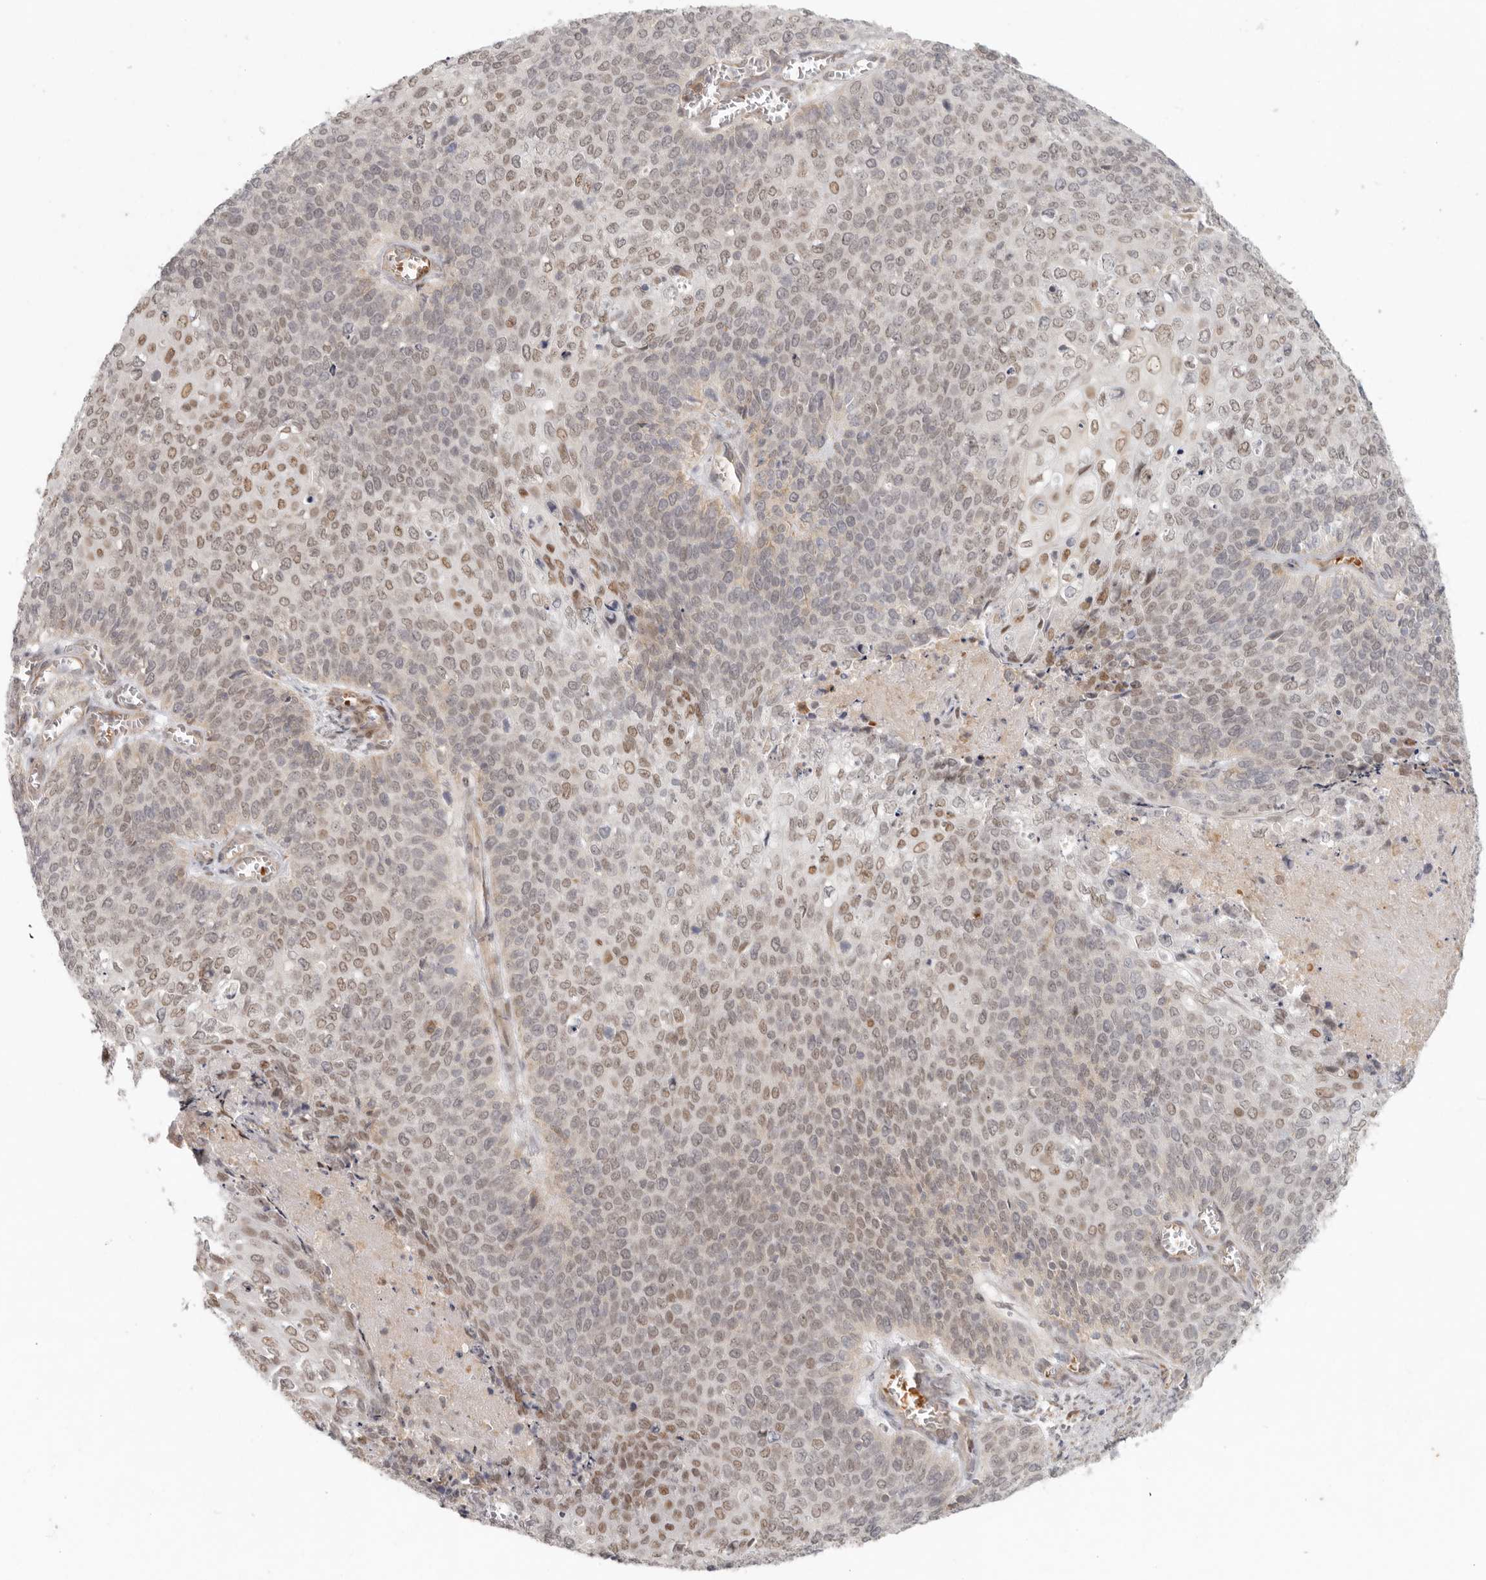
{"staining": {"intensity": "moderate", "quantity": "25%-75%", "location": "nuclear"}, "tissue": "cervical cancer", "cell_type": "Tumor cells", "image_type": "cancer", "snomed": [{"axis": "morphology", "description": "Squamous cell carcinoma, NOS"}, {"axis": "topography", "description": "Cervix"}], "caption": "Cervical cancer (squamous cell carcinoma) stained with a brown dye shows moderate nuclear positive positivity in about 25%-75% of tumor cells.", "gene": "AHDC1", "patient": {"sex": "female", "age": 39}}